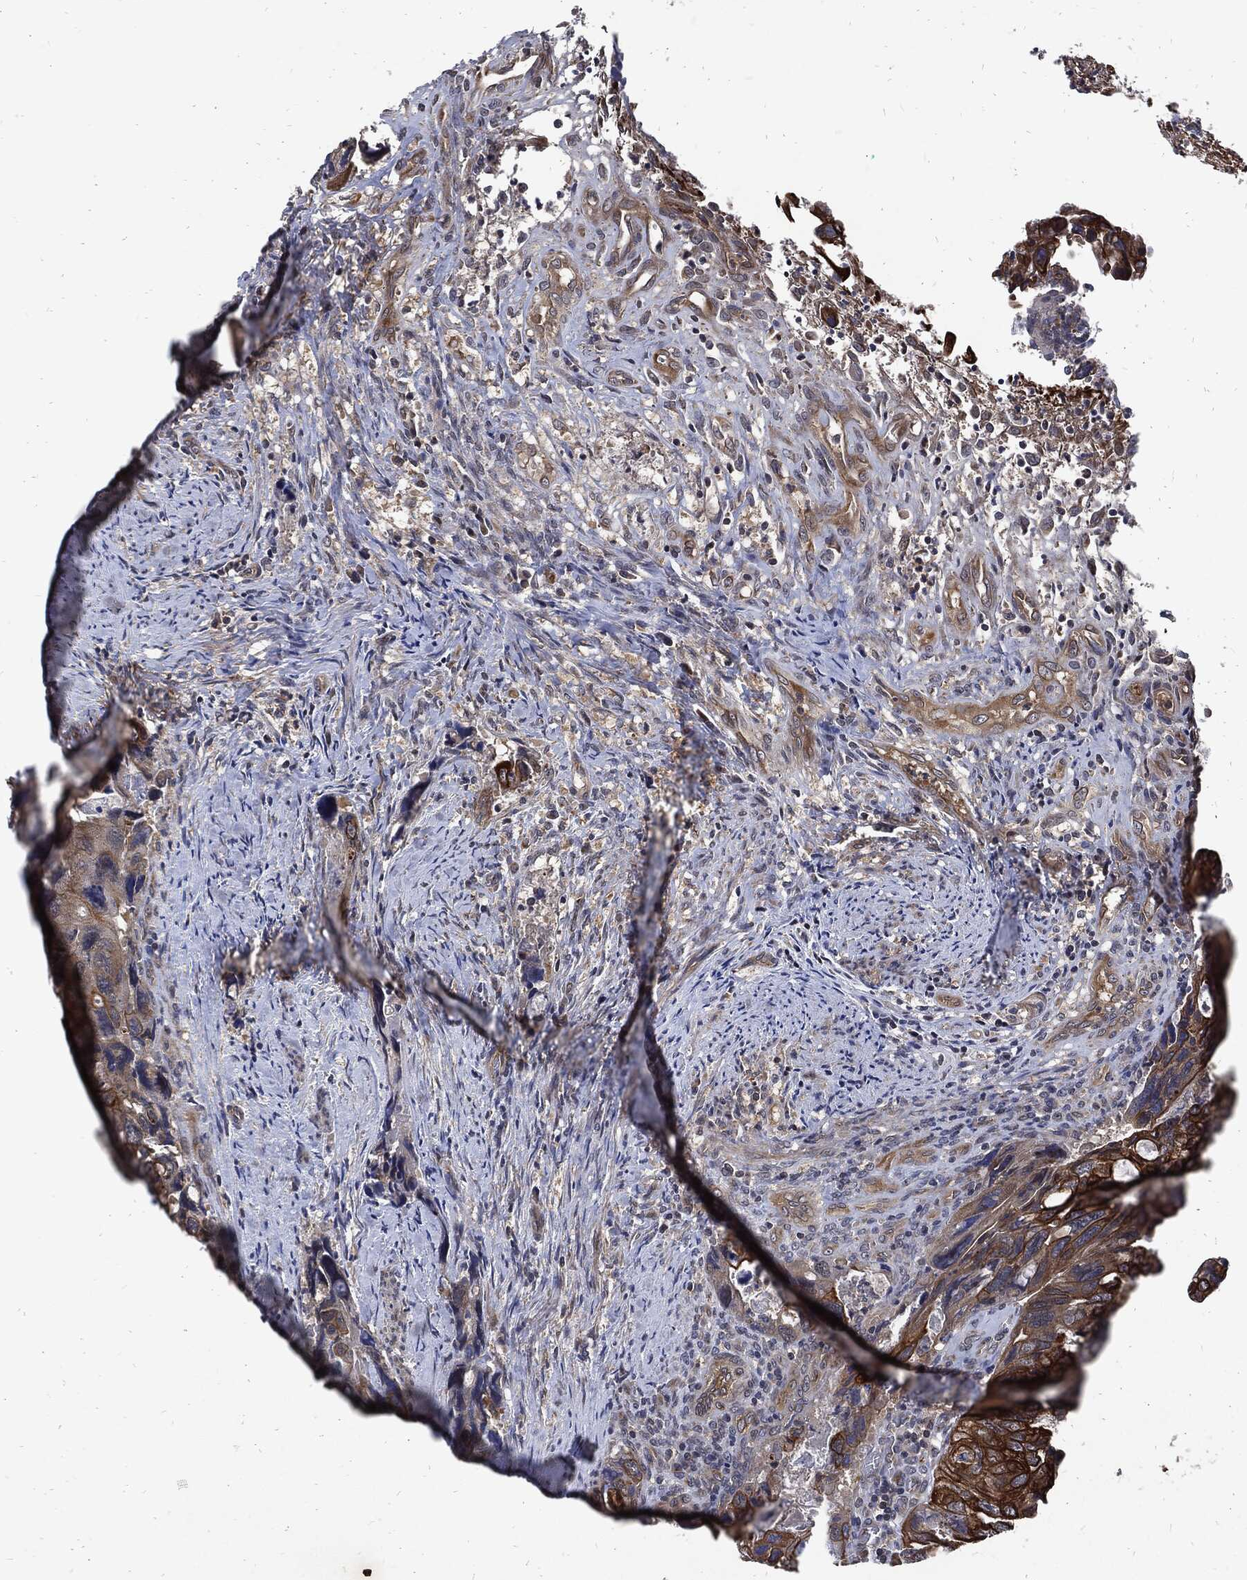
{"staining": {"intensity": "strong", "quantity": "25%-75%", "location": "cytoplasmic/membranous"}, "tissue": "colorectal cancer", "cell_type": "Tumor cells", "image_type": "cancer", "snomed": [{"axis": "morphology", "description": "Adenocarcinoma, NOS"}, {"axis": "topography", "description": "Rectum"}], "caption": "There is high levels of strong cytoplasmic/membranous staining in tumor cells of colorectal adenocarcinoma, as demonstrated by immunohistochemical staining (brown color).", "gene": "DCTN1", "patient": {"sex": "male", "age": 62}}